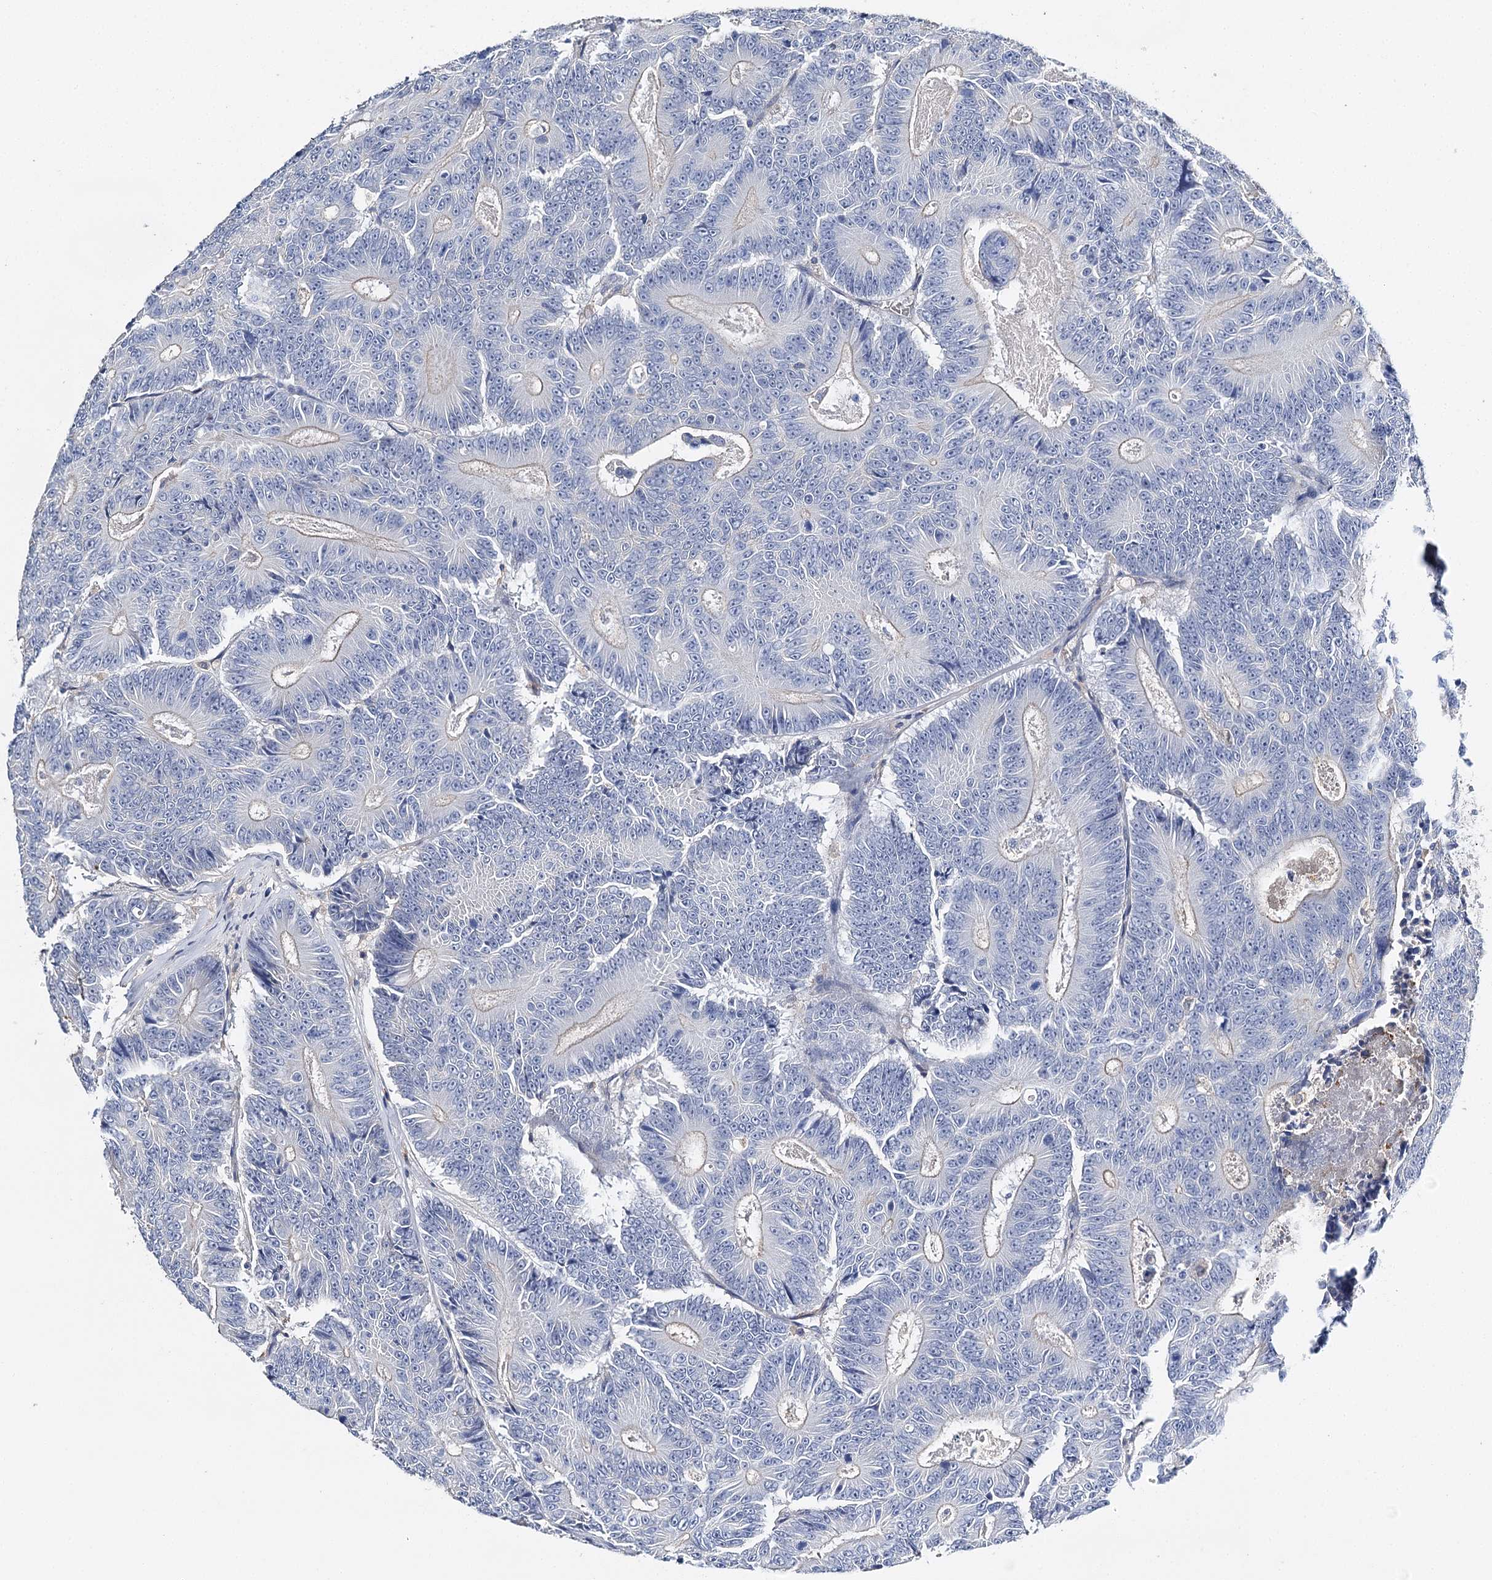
{"staining": {"intensity": "negative", "quantity": "none", "location": "none"}, "tissue": "colorectal cancer", "cell_type": "Tumor cells", "image_type": "cancer", "snomed": [{"axis": "morphology", "description": "Adenocarcinoma, NOS"}, {"axis": "topography", "description": "Colon"}], "caption": "Immunohistochemical staining of human adenocarcinoma (colorectal) shows no significant positivity in tumor cells.", "gene": "EPYC", "patient": {"sex": "male", "age": 83}}